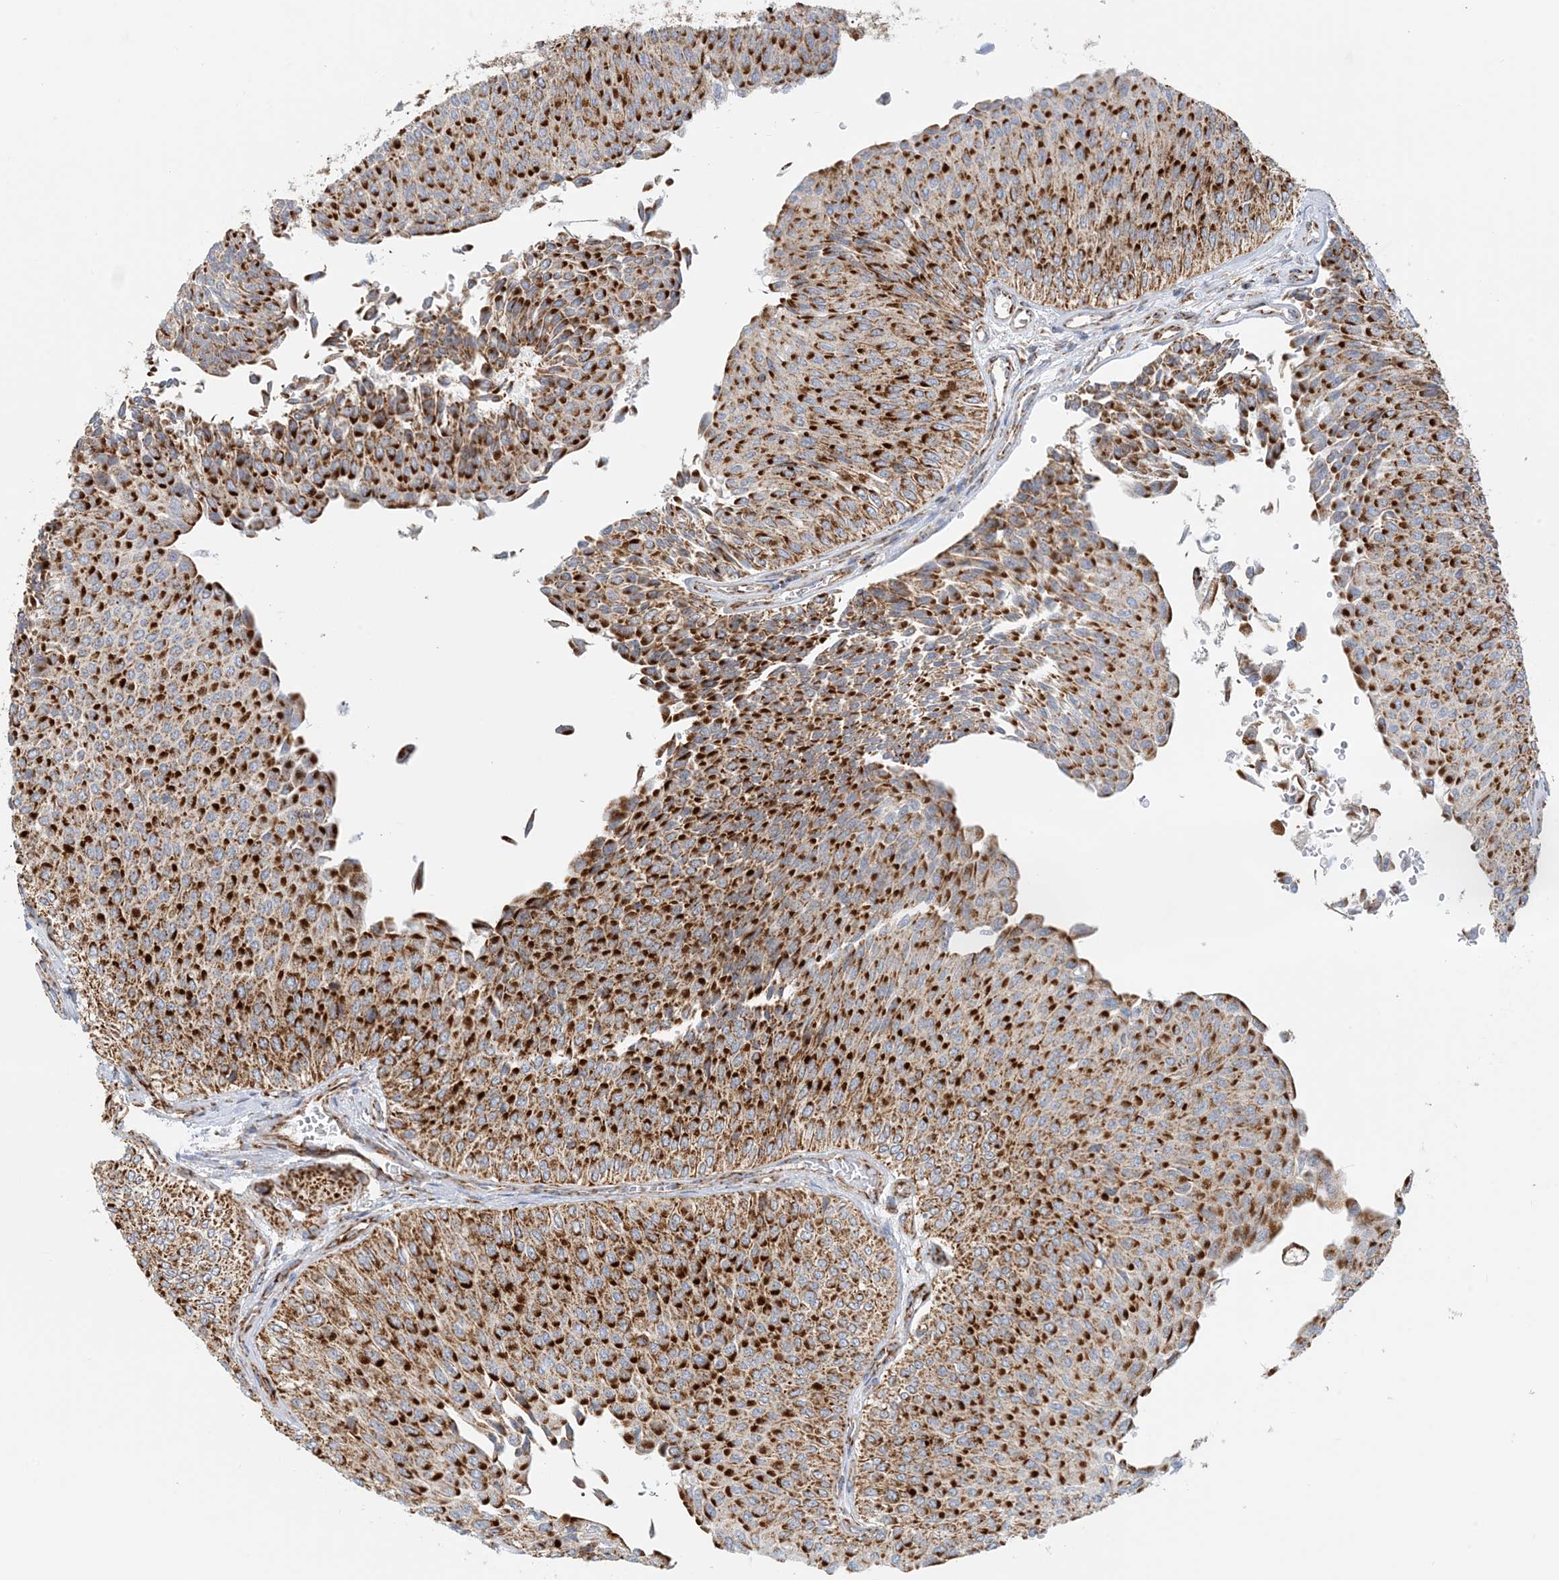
{"staining": {"intensity": "strong", "quantity": ">75%", "location": "cytoplasmic/membranous"}, "tissue": "urothelial cancer", "cell_type": "Tumor cells", "image_type": "cancer", "snomed": [{"axis": "morphology", "description": "Urothelial carcinoma, Low grade"}, {"axis": "topography", "description": "Urinary bladder"}], "caption": "There is high levels of strong cytoplasmic/membranous expression in tumor cells of urothelial cancer, as demonstrated by immunohistochemical staining (brown color).", "gene": "COA3", "patient": {"sex": "male", "age": 78}}